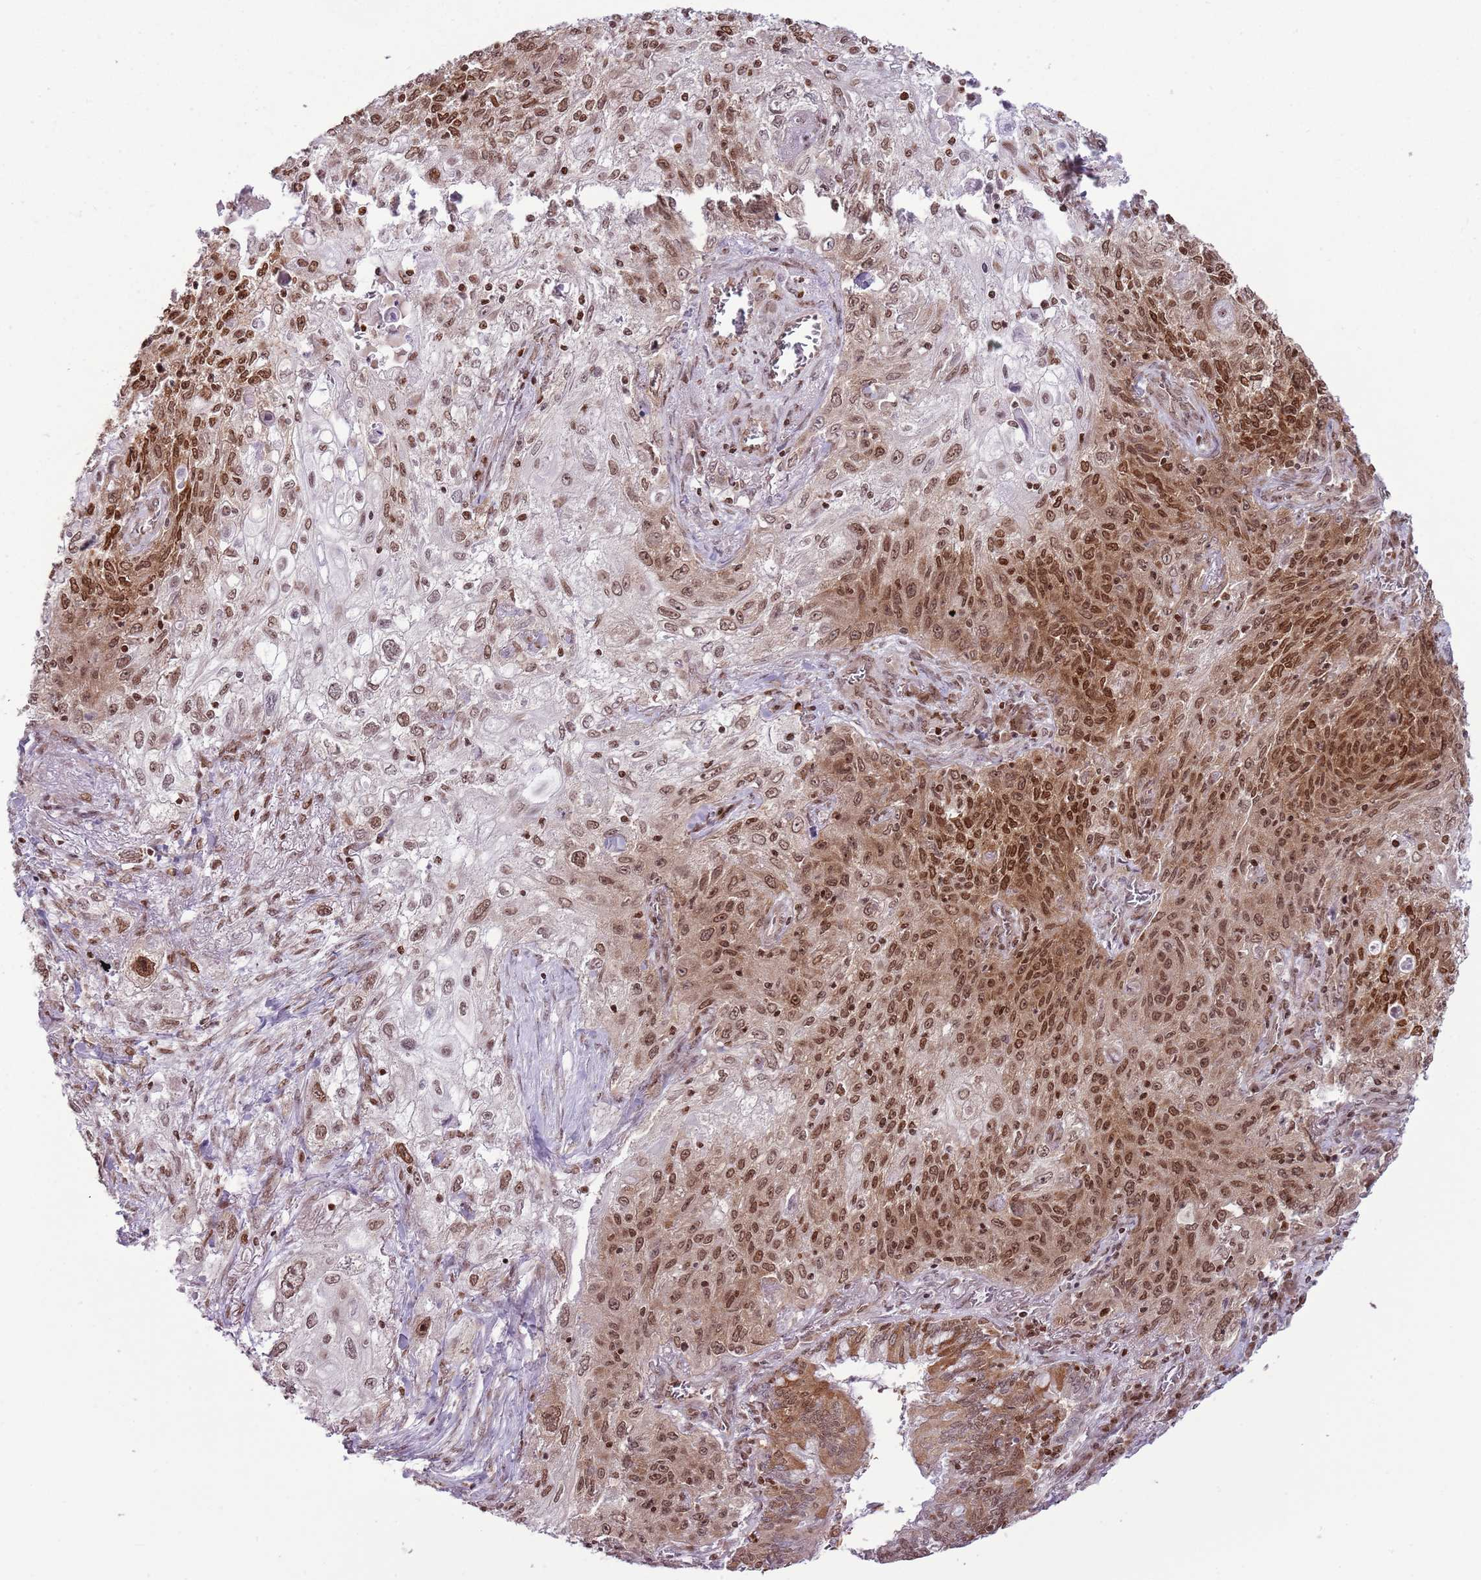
{"staining": {"intensity": "moderate", "quantity": ">75%", "location": "nuclear"}, "tissue": "lung cancer", "cell_type": "Tumor cells", "image_type": "cancer", "snomed": [{"axis": "morphology", "description": "Squamous cell carcinoma, NOS"}, {"axis": "topography", "description": "Lung"}], "caption": "Lung cancer (squamous cell carcinoma) tissue demonstrates moderate nuclear staining in about >75% of tumor cells", "gene": "SELENOH", "patient": {"sex": "female", "age": 69}}